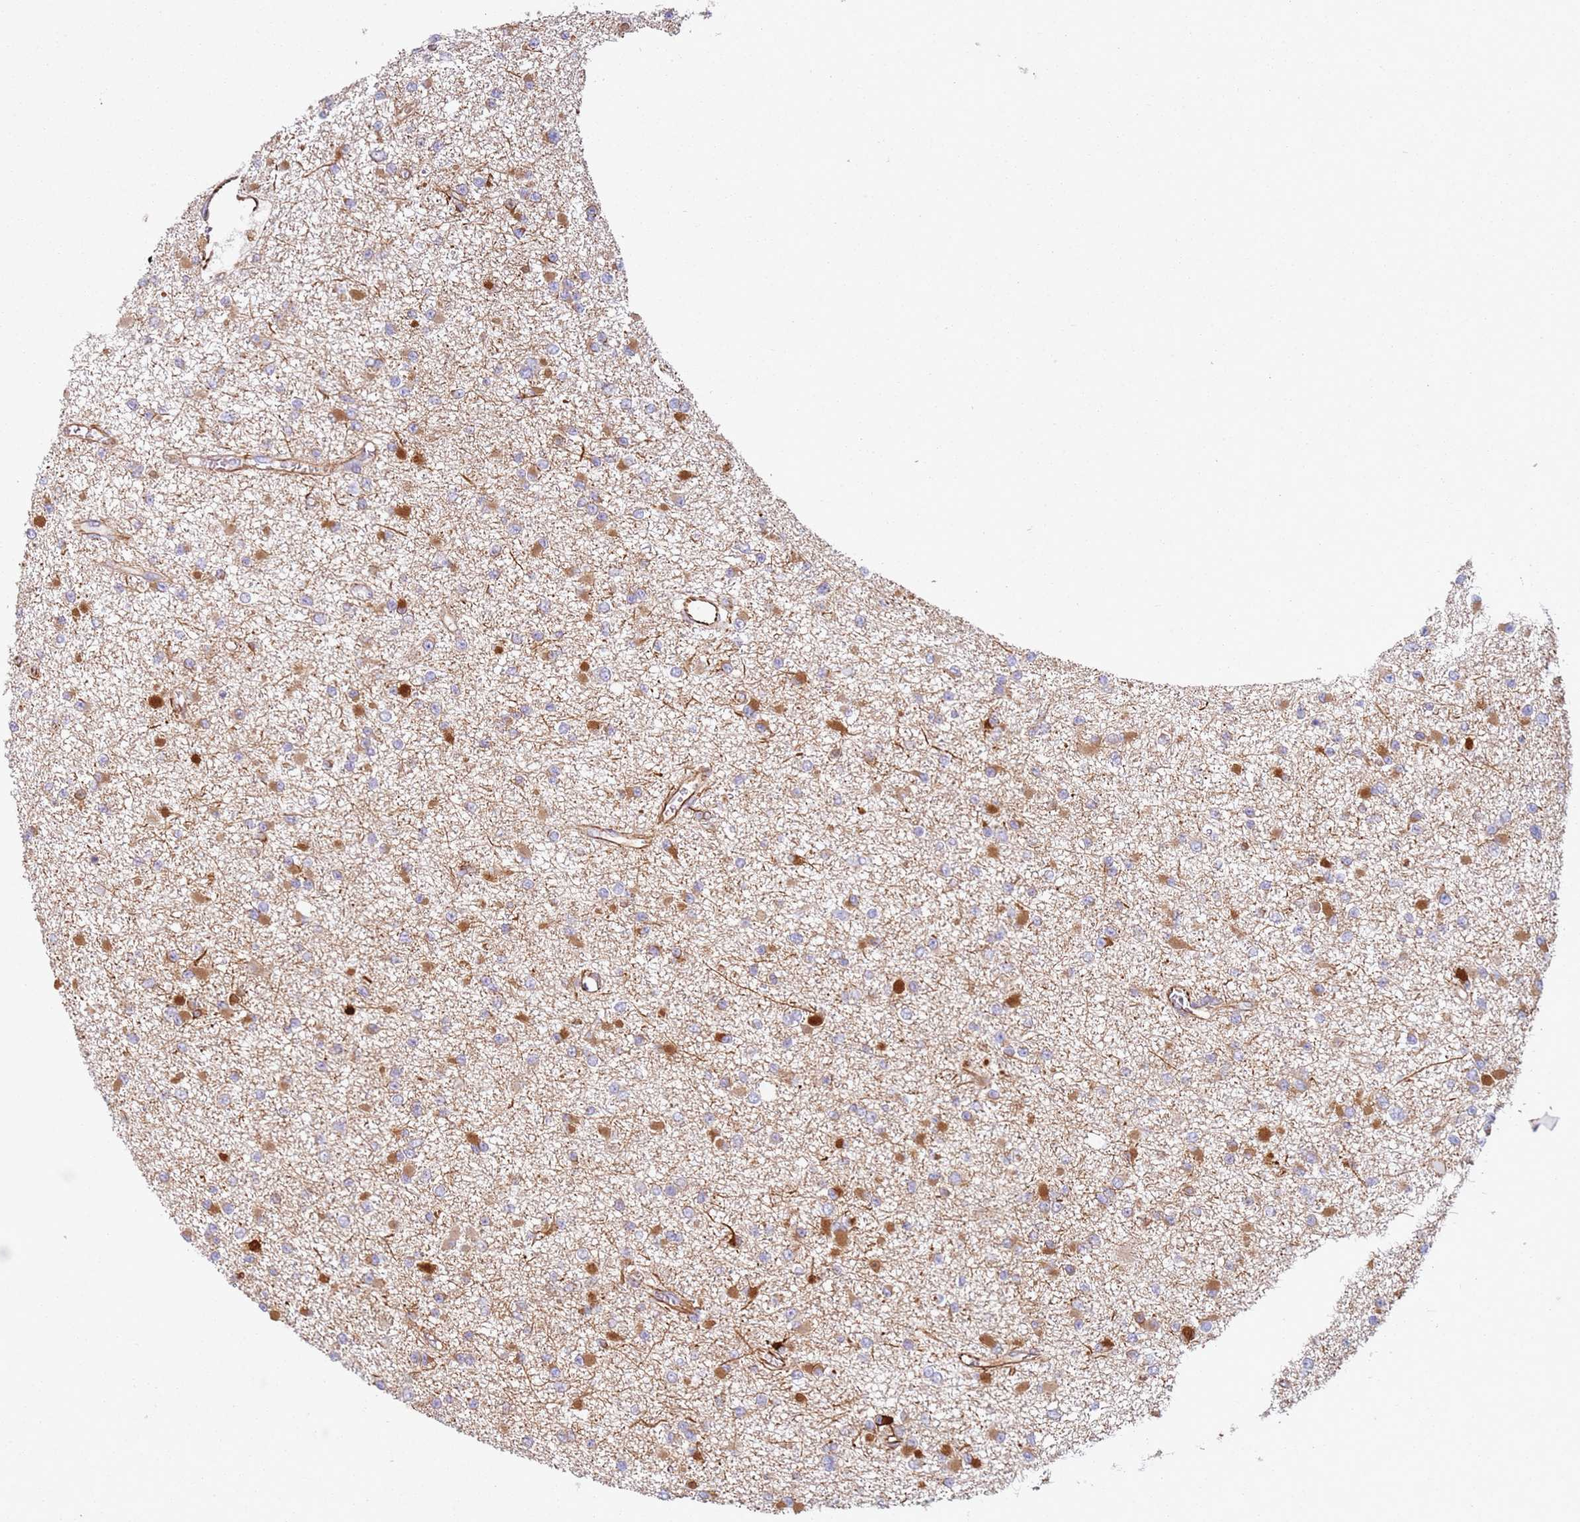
{"staining": {"intensity": "moderate", "quantity": "25%-75%", "location": "cytoplasmic/membranous"}, "tissue": "glioma", "cell_type": "Tumor cells", "image_type": "cancer", "snomed": [{"axis": "morphology", "description": "Glioma, malignant, Low grade"}, {"axis": "topography", "description": "Brain"}], "caption": "Tumor cells demonstrate medium levels of moderate cytoplasmic/membranous staining in approximately 25%-75% of cells in malignant low-grade glioma.", "gene": "SNAPIN", "patient": {"sex": "female", "age": 22}}